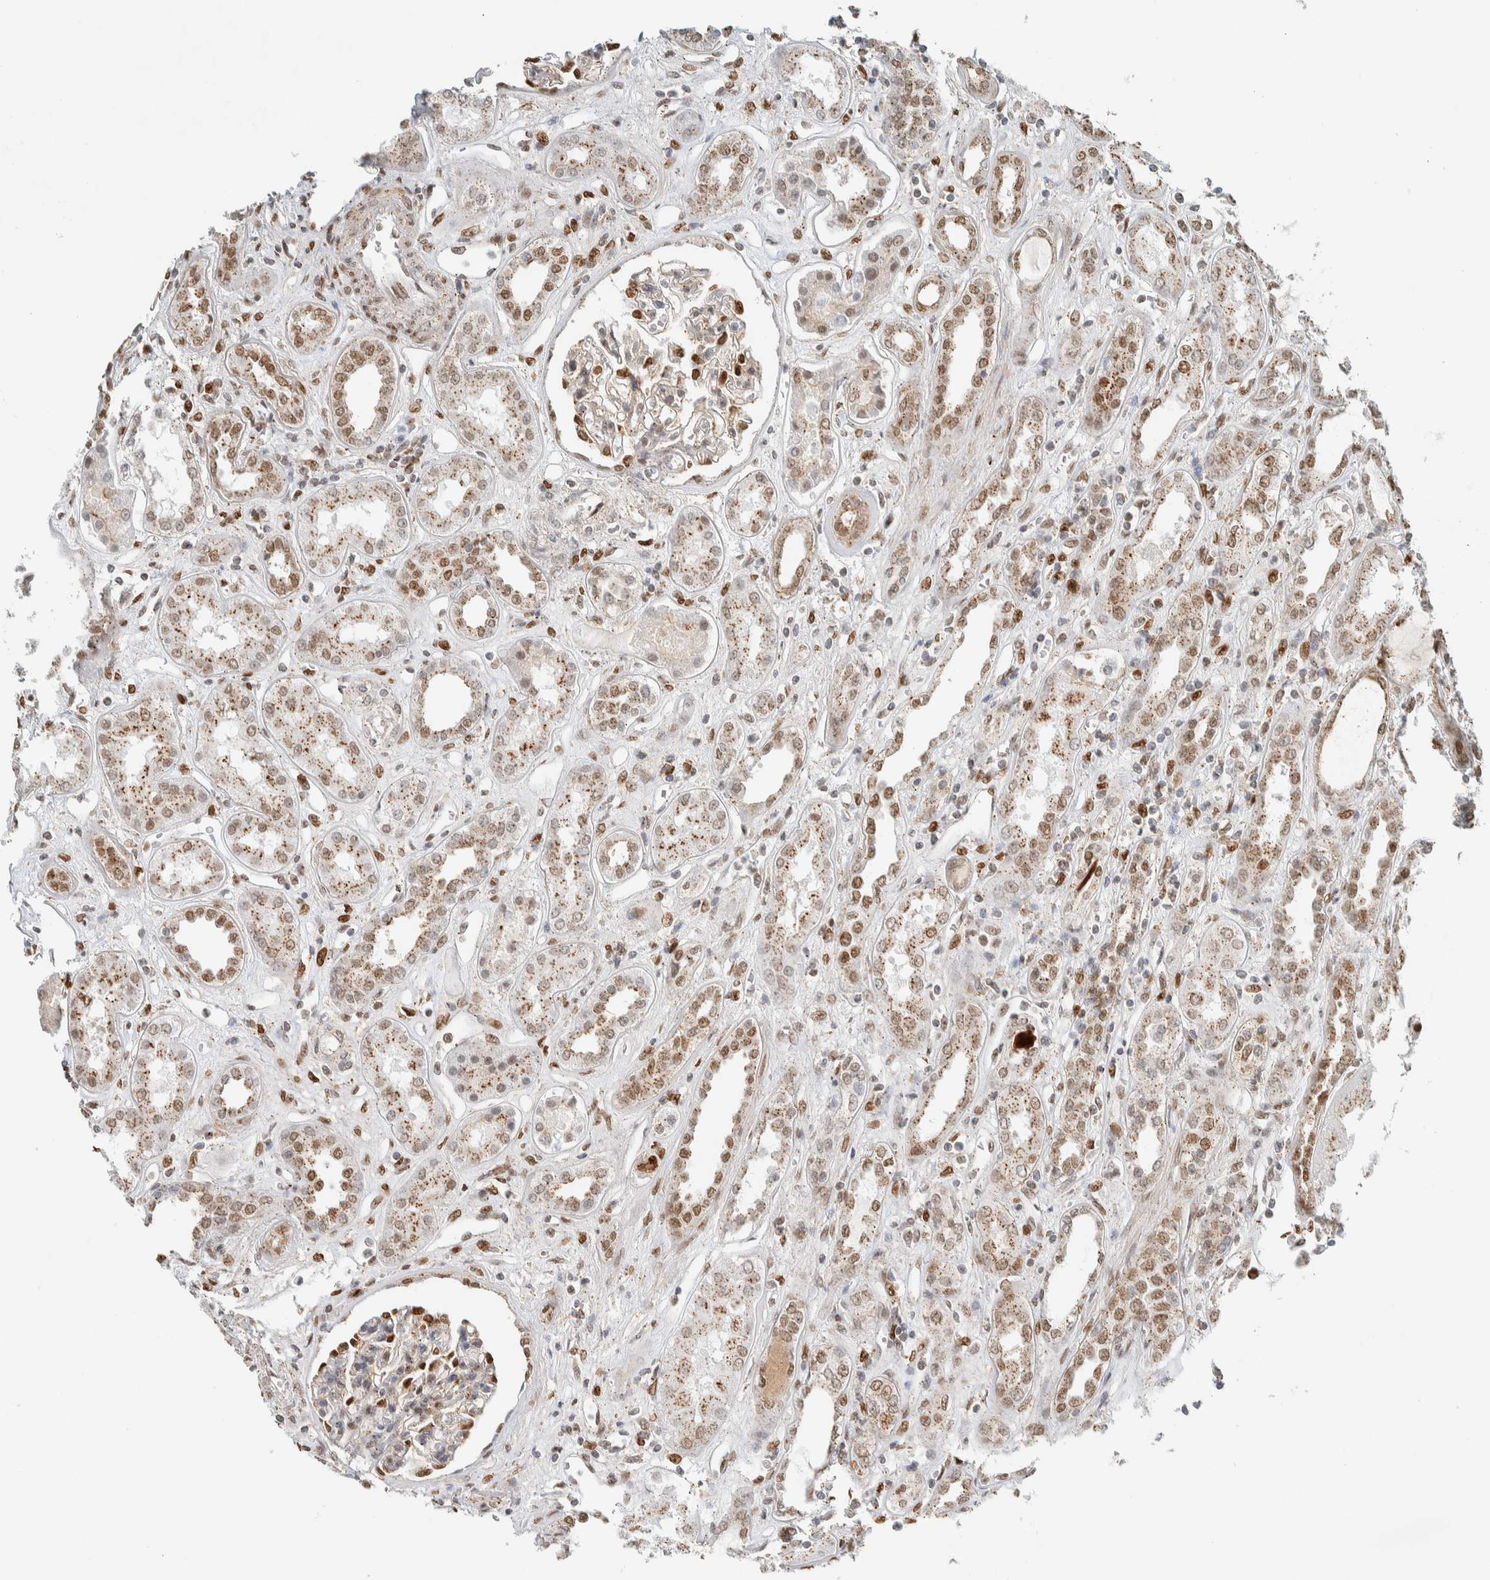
{"staining": {"intensity": "strong", "quantity": "25%-75%", "location": "nuclear"}, "tissue": "kidney", "cell_type": "Cells in glomeruli", "image_type": "normal", "snomed": [{"axis": "morphology", "description": "Normal tissue, NOS"}, {"axis": "topography", "description": "Kidney"}], "caption": "Unremarkable kidney shows strong nuclear staining in approximately 25%-75% of cells in glomeruli.", "gene": "TFE3", "patient": {"sex": "male", "age": 59}}